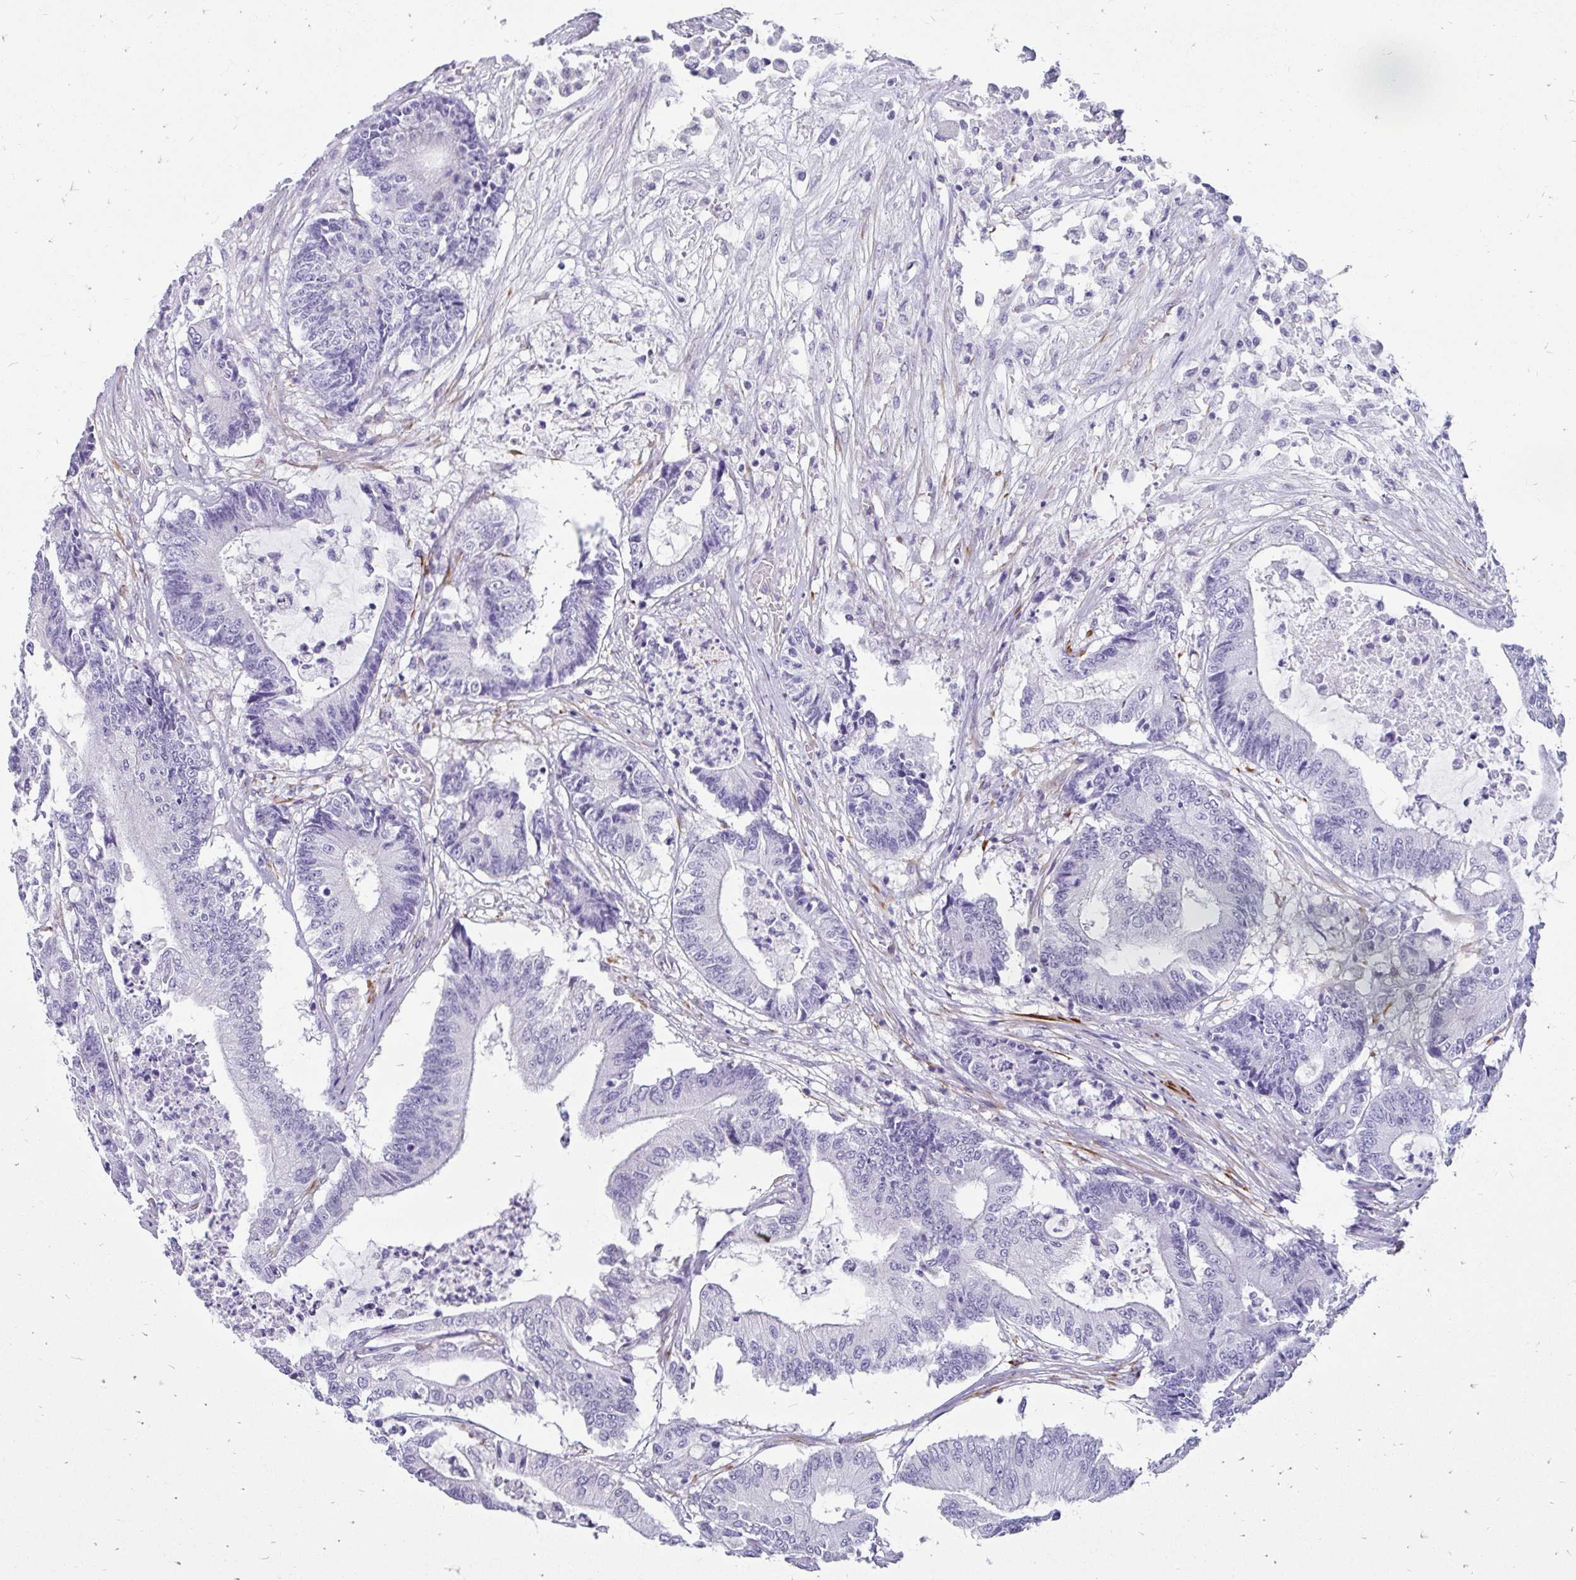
{"staining": {"intensity": "negative", "quantity": "none", "location": "none"}, "tissue": "colorectal cancer", "cell_type": "Tumor cells", "image_type": "cancer", "snomed": [{"axis": "morphology", "description": "Adenocarcinoma, NOS"}, {"axis": "topography", "description": "Colon"}], "caption": "High power microscopy micrograph of an immunohistochemistry histopathology image of colorectal cancer, revealing no significant positivity in tumor cells.", "gene": "EML5", "patient": {"sex": "female", "age": 84}}